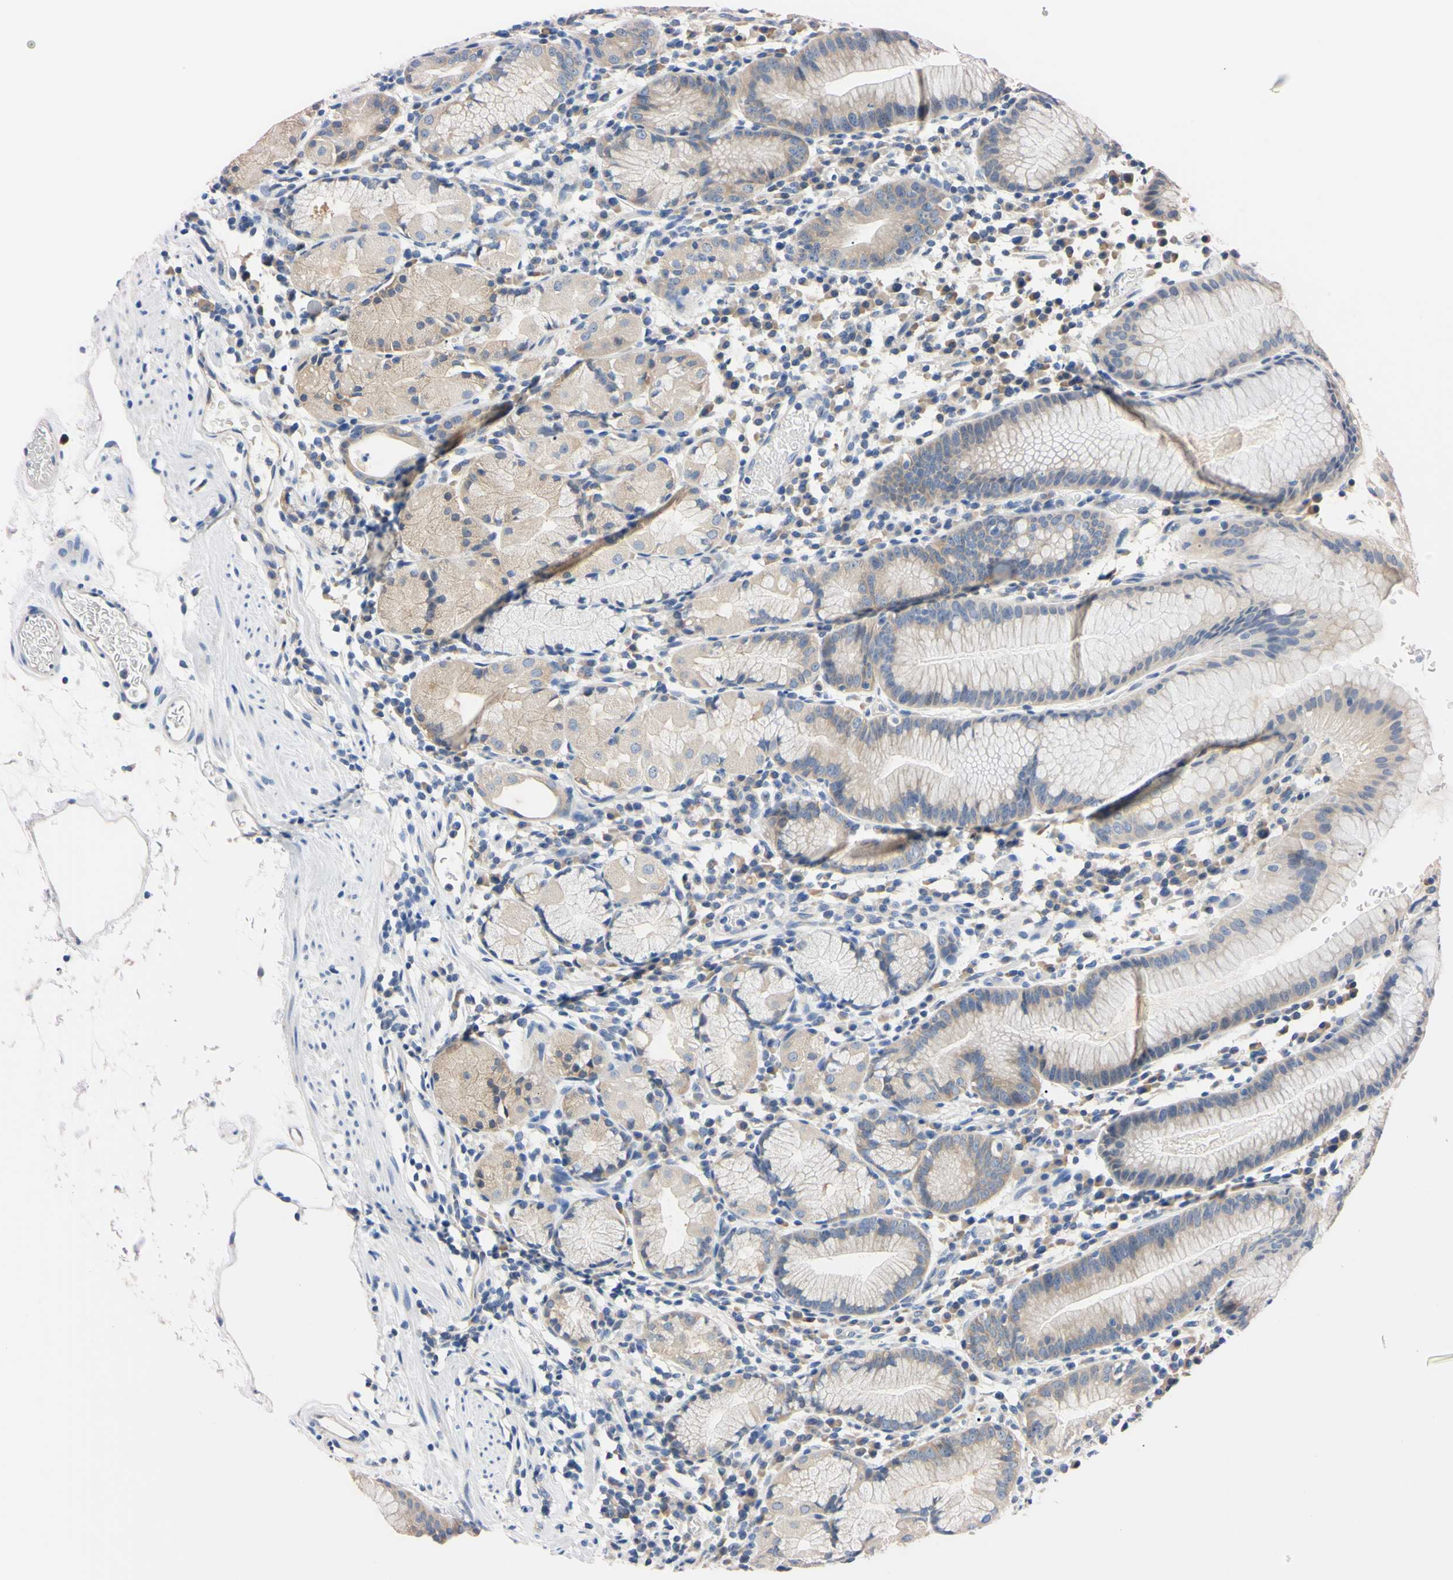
{"staining": {"intensity": "moderate", "quantity": "25%-75%", "location": "cytoplasmic/membranous"}, "tissue": "stomach", "cell_type": "Glandular cells", "image_type": "normal", "snomed": [{"axis": "morphology", "description": "Normal tissue, NOS"}, {"axis": "topography", "description": "Stomach"}, {"axis": "topography", "description": "Stomach, lower"}], "caption": "Immunohistochemistry staining of normal stomach, which reveals medium levels of moderate cytoplasmic/membranous staining in approximately 25%-75% of glandular cells indicating moderate cytoplasmic/membranous protein staining. The staining was performed using DAB (brown) for protein detection and nuclei were counterstained in hematoxylin (blue).", "gene": "RARS1", "patient": {"sex": "female", "age": 75}}